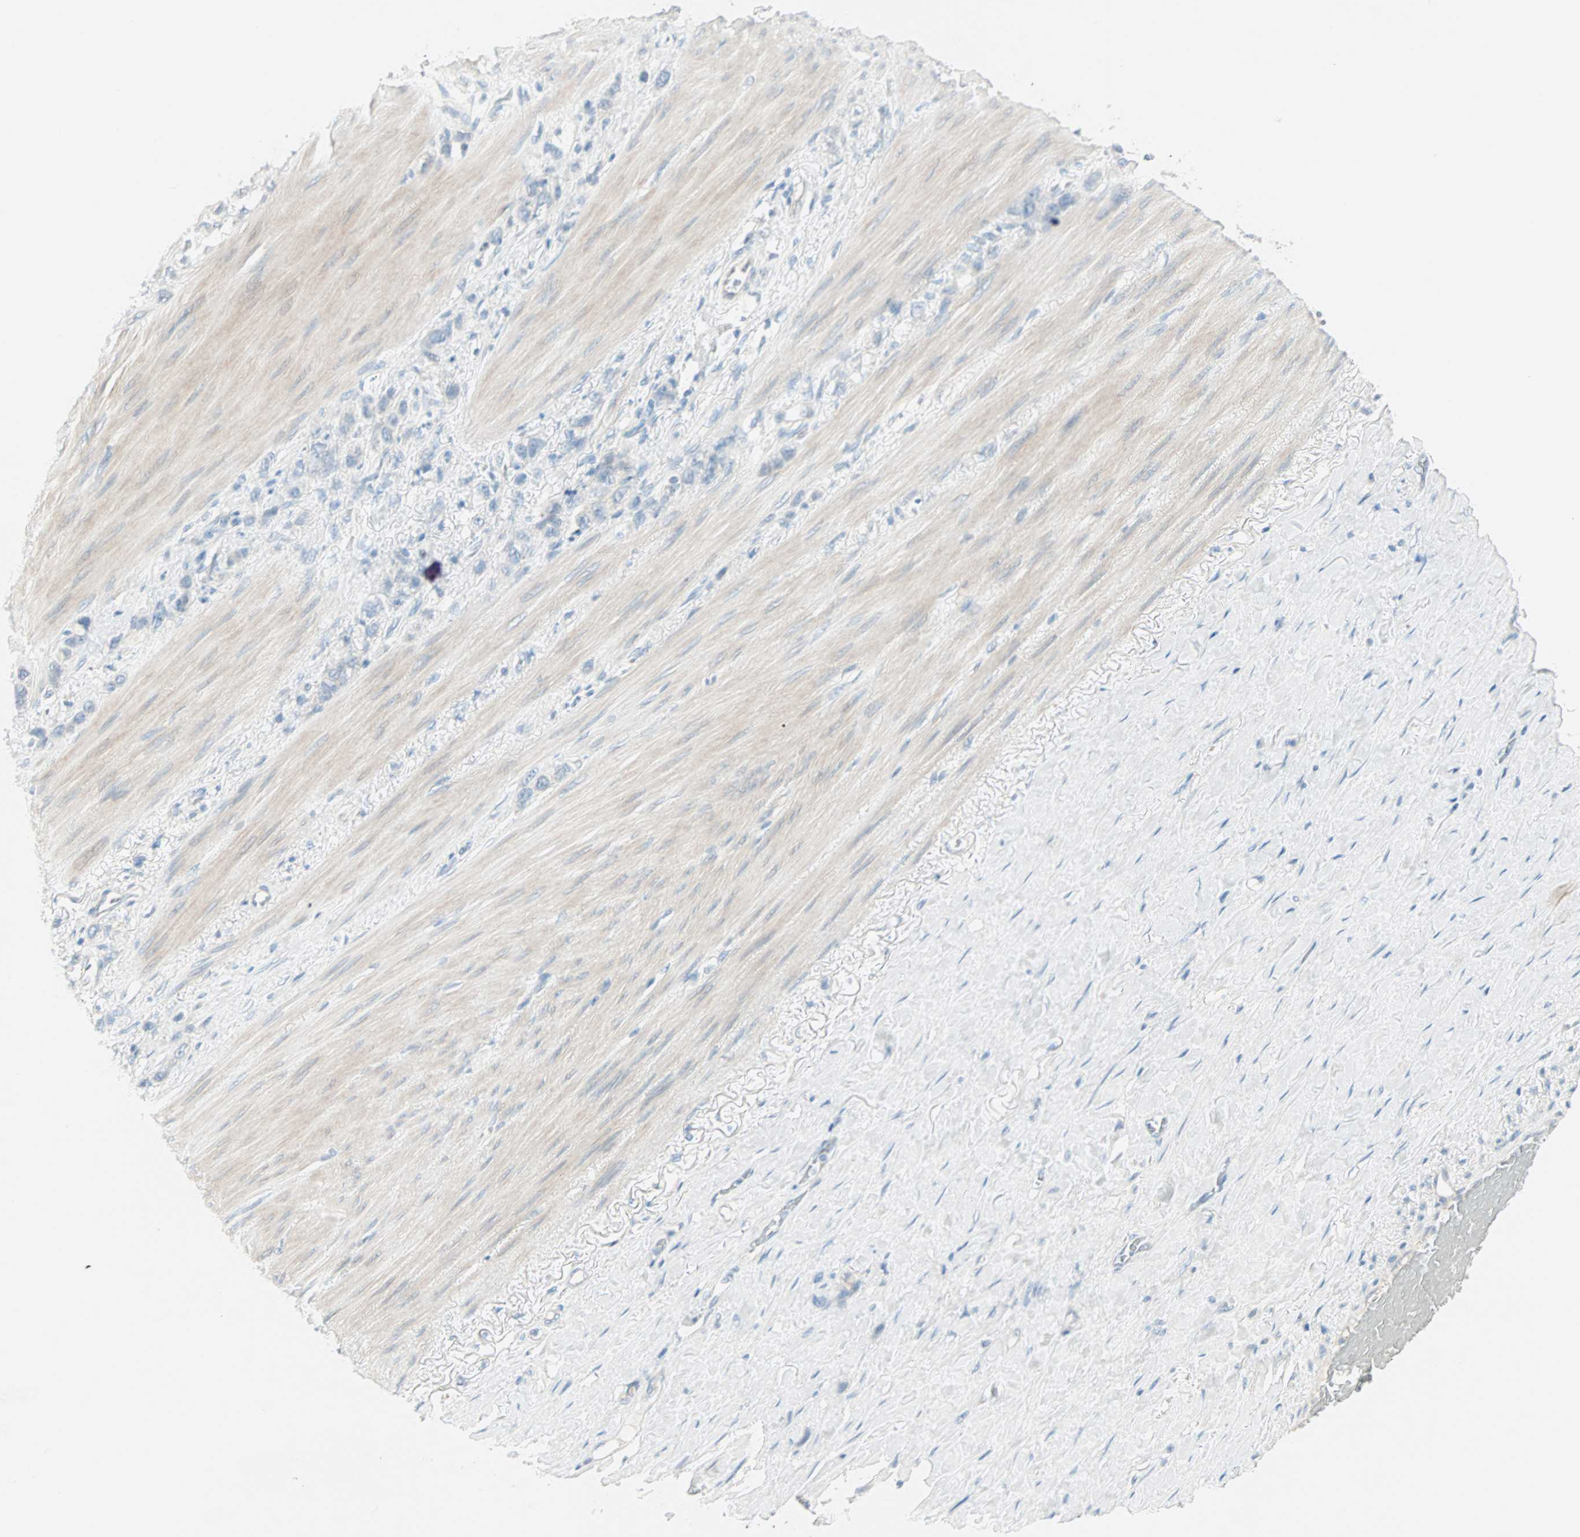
{"staining": {"intensity": "negative", "quantity": "none", "location": "none"}, "tissue": "stomach cancer", "cell_type": "Tumor cells", "image_type": "cancer", "snomed": [{"axis": "morphology", "description": "Normal tissue, NOS"}, {"axis": "morphology", "description": "Adenocarcinoma, NOS"}, {"axis": "morphology", "description": "Adenocarcinoma, High grade"}, {"axis": "topography", "description": "Stomach, upper"}, {"axis": "topography", "description": "Stomach"}], "caption": "Immunohistochemical staining of human stomach cancer demonstrates no significant expression in tumor cells.", "gene": "SULT1C2", "patient": {"sex": "female", "age": 65}}